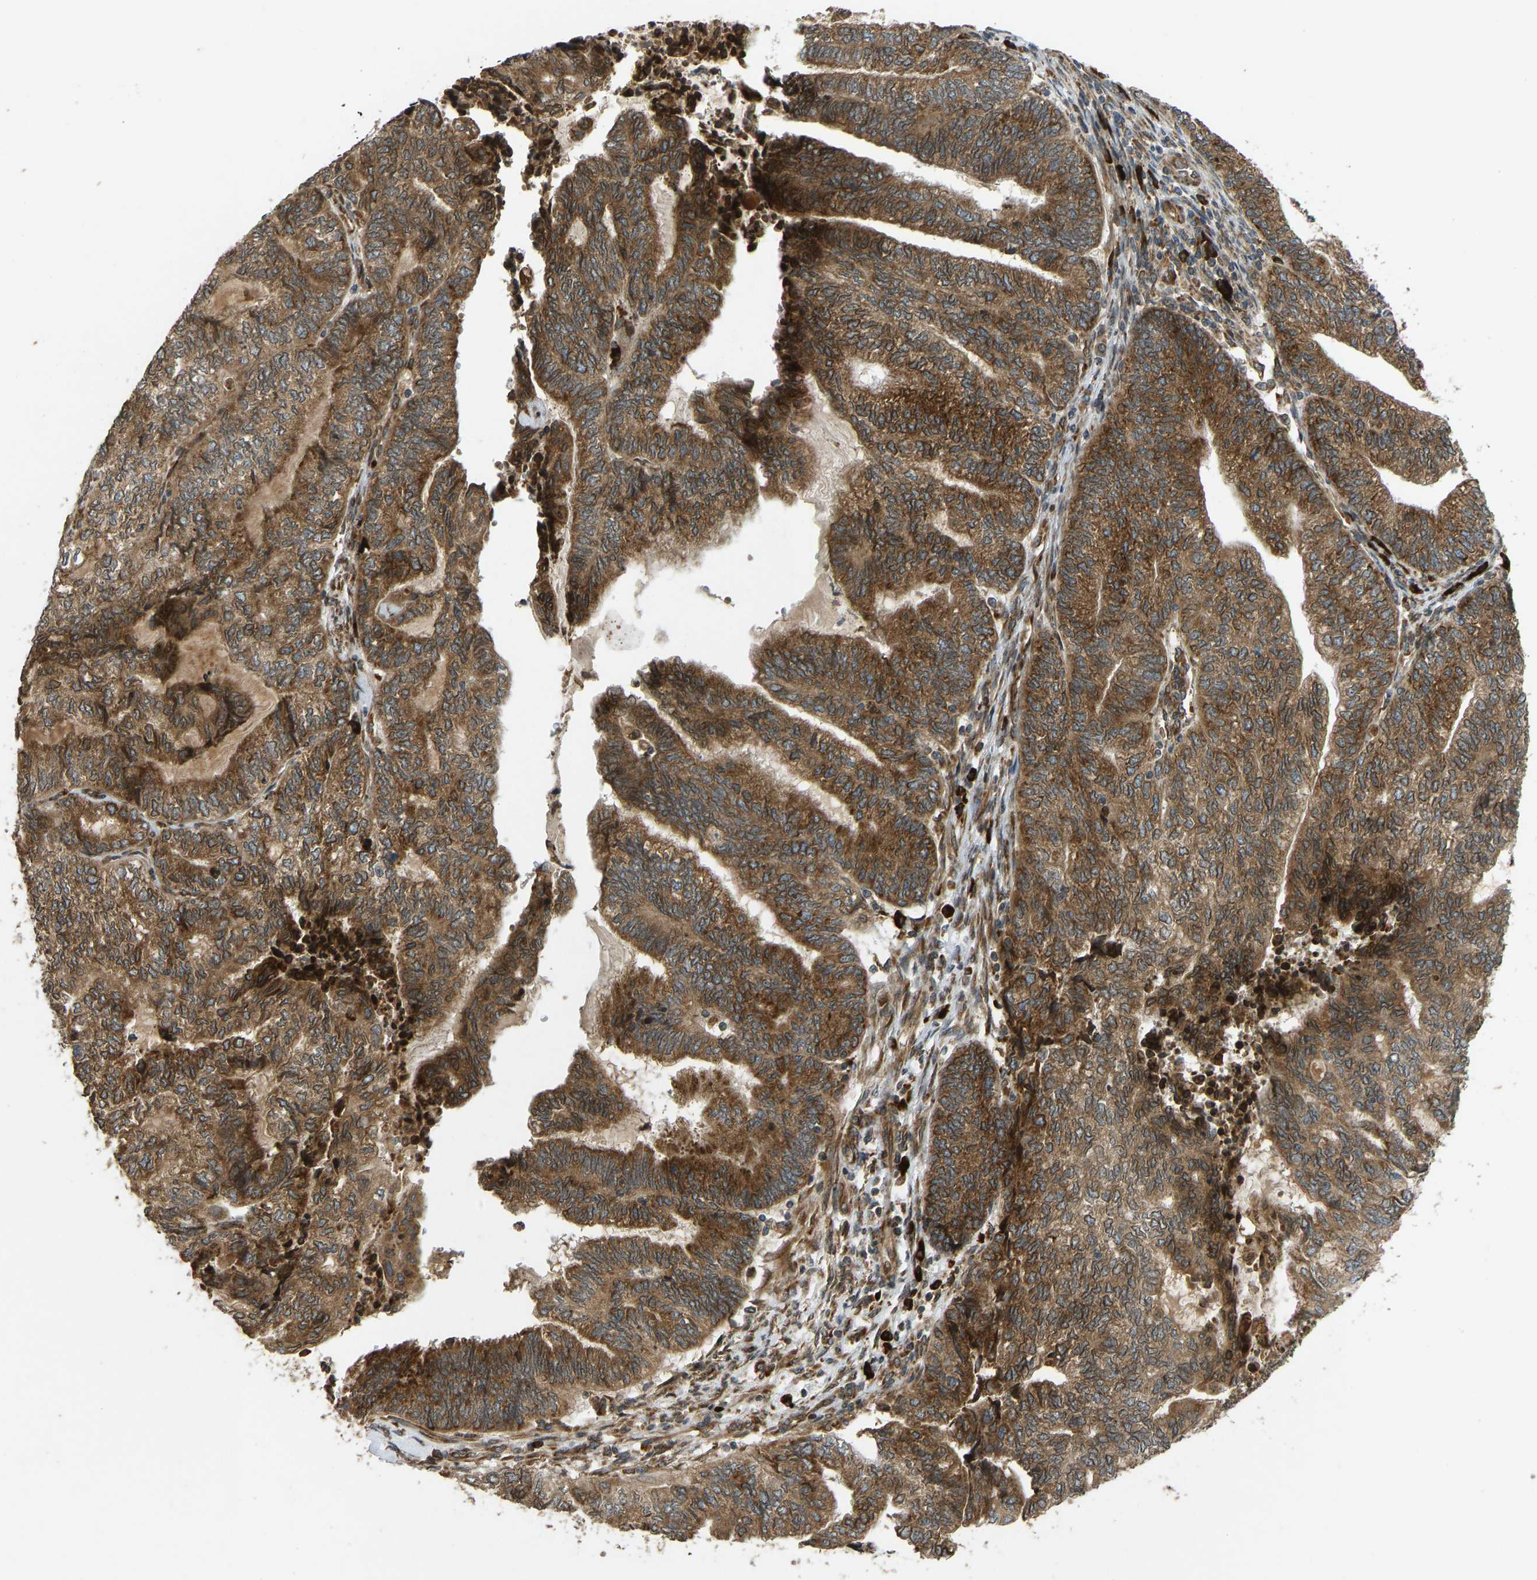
{"staining": {"intensity": "strong", "quantity": ">75%", "location": "cytoplasmic/membranous"}, "tissue": "endometrial cancer", "cell_type": "Tumor cells", "image_type": "cancer", "snomed": [{"axis": "morphology", "description": "Adenocarcinoma, NOS"}, {"axis": "topography", "description": "Uterus"}, {"axis": "topography", "description": "Endometrium"}], "caption": "Strong cytoplasmic/membranous protein staining is identified in approximately >75% of tumor cells in endometrial adenocarcinoma. Ihc stains the protein of interest in brown and the nuclei are stained blue.", "gene": "RPN2", "patient": {"sex": "female", "age": 70}}